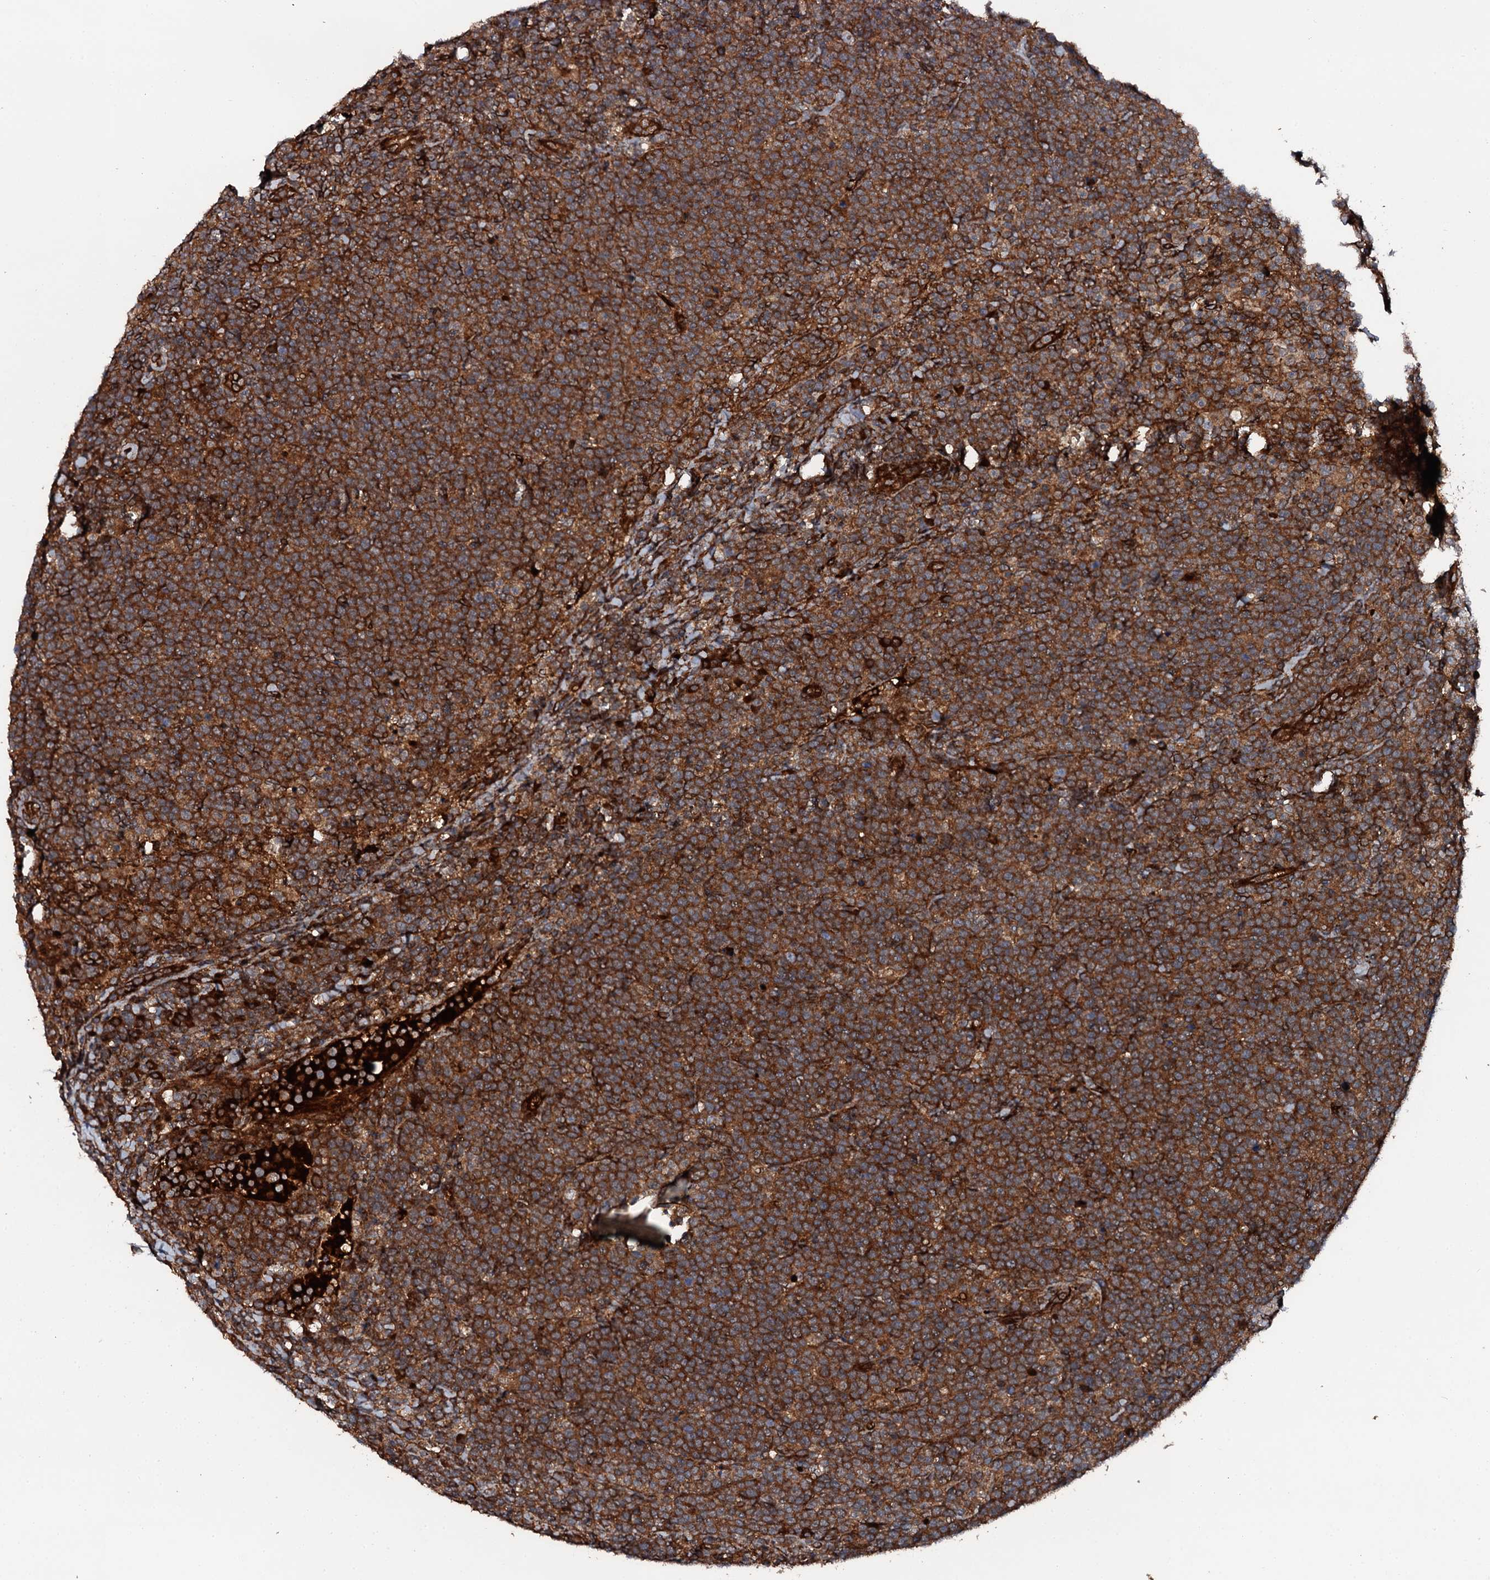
{"staining": {"intensity": "strong", "quantity": ">75%", "location": "cytoplasmic/membranous"}, "tissue": "lymphoma", "cell_type": "Tumor cells", "image_type": "cancer", "snomed": [{"axis": "morphology", "description": "Malignant lymphoma, non-Hodgkin's type, High grade"}, {"axis": "topography", "description": "Lymph node"}], "caption": "IHC of human lymphoma exhibits high levels of strong cytoplasmic/membranous staining in about >75% of tumor cells.", "gene": "FLYWCH1", "patient": {"sex": "male", "age": 61}}